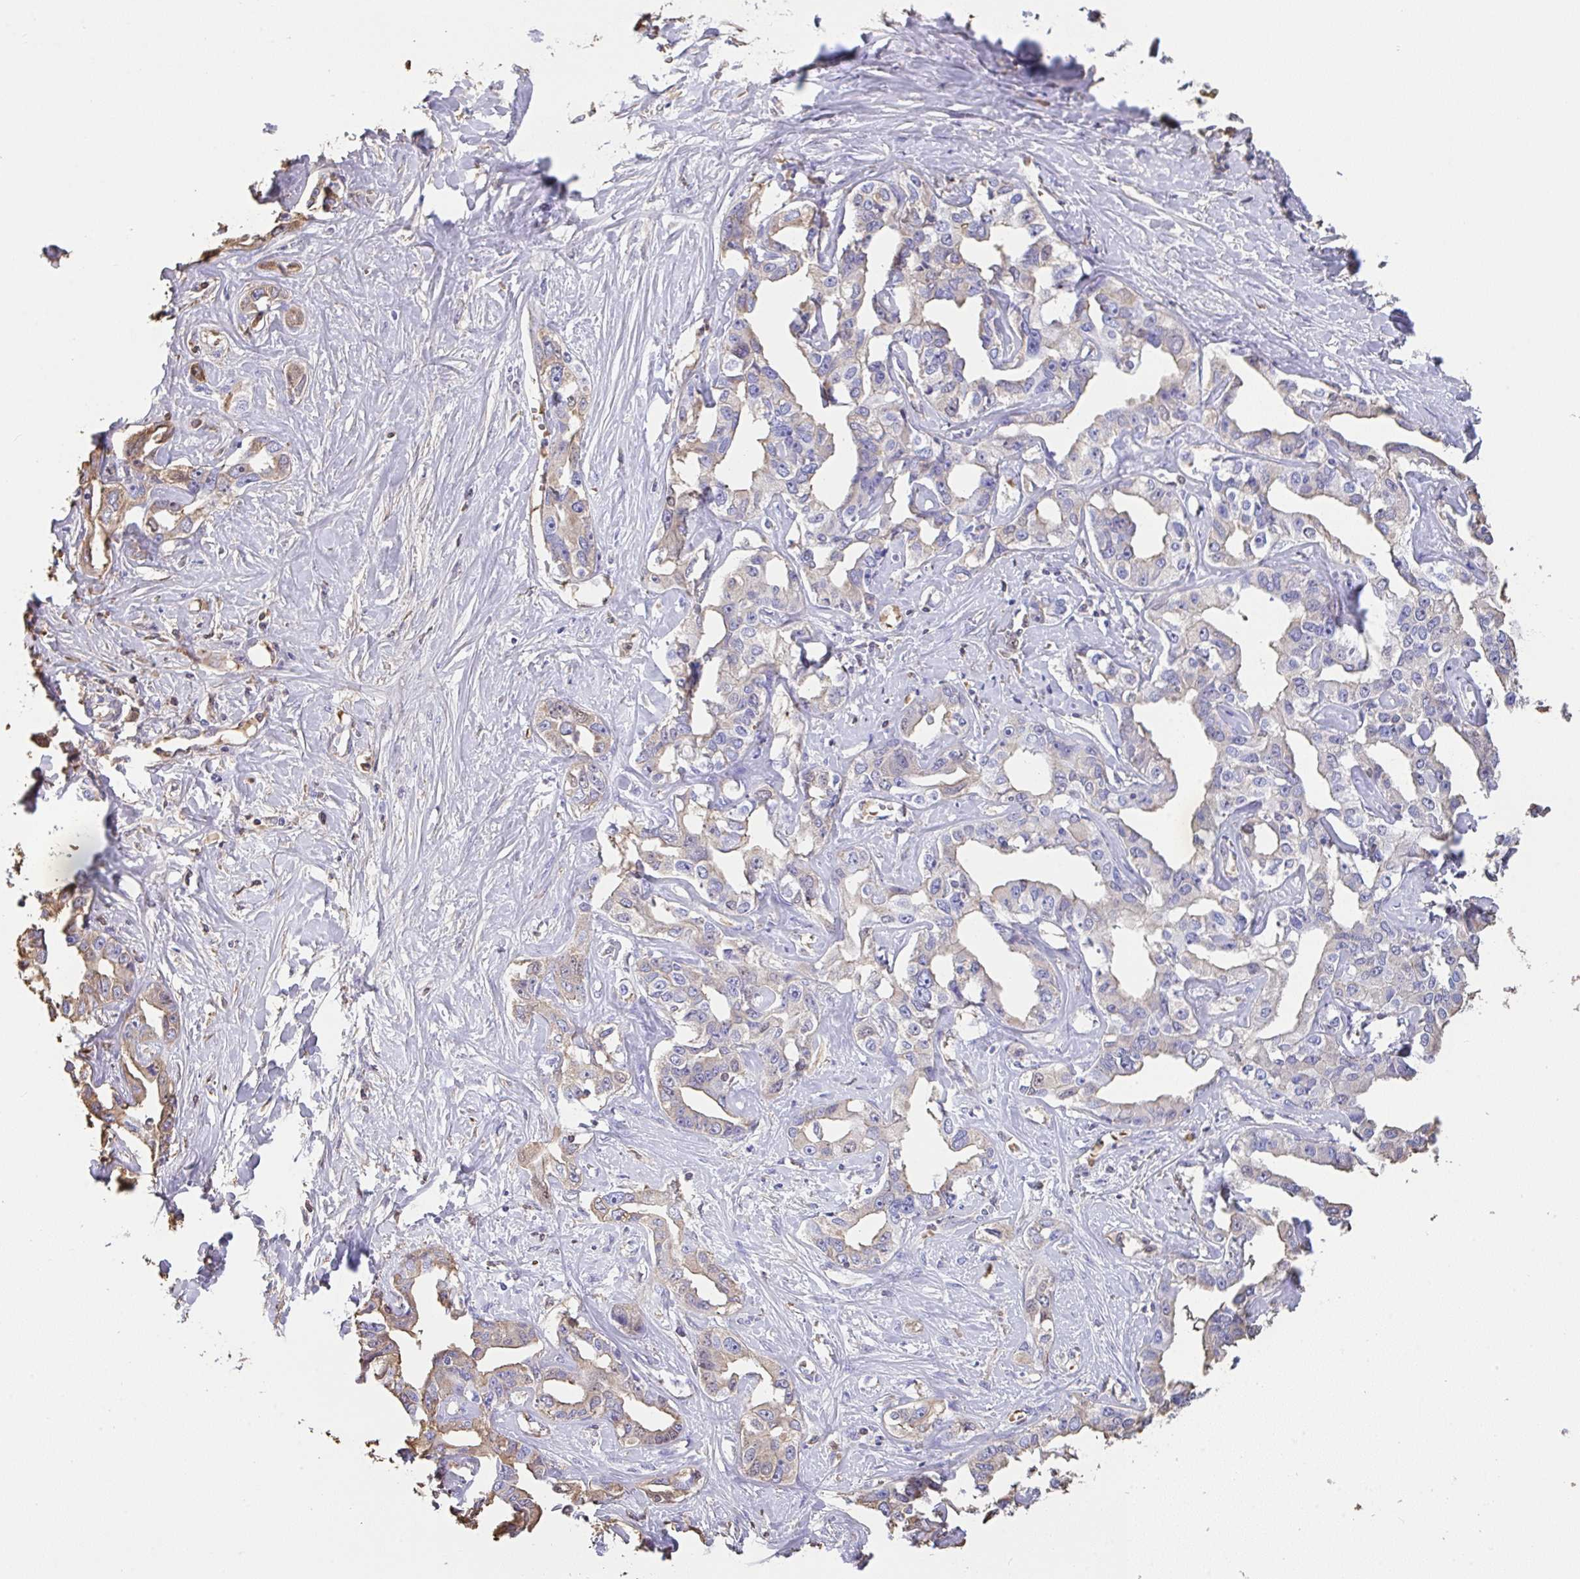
{"staining": {"intensity": "weak", "quantity": "<25%", "location": "cytoplasmic/membranous"}, "tissue": "liver cancer", "cell_type": "Tumor cells", "image_type": "cancer", "snomed": [{"axis": "morphology", "description": "Cholangiocarcinoma"}, {"axis": "topography", "description": "Liver"}], "caption": "DAB (3,3'-diaminobenzidine) immunohistochemical staining of liver cholangiocarcinoma exhibits no significant positivity in tumor cells.", "gene": "HOXC12", "patient": {"sex": "male", "age": 59}}